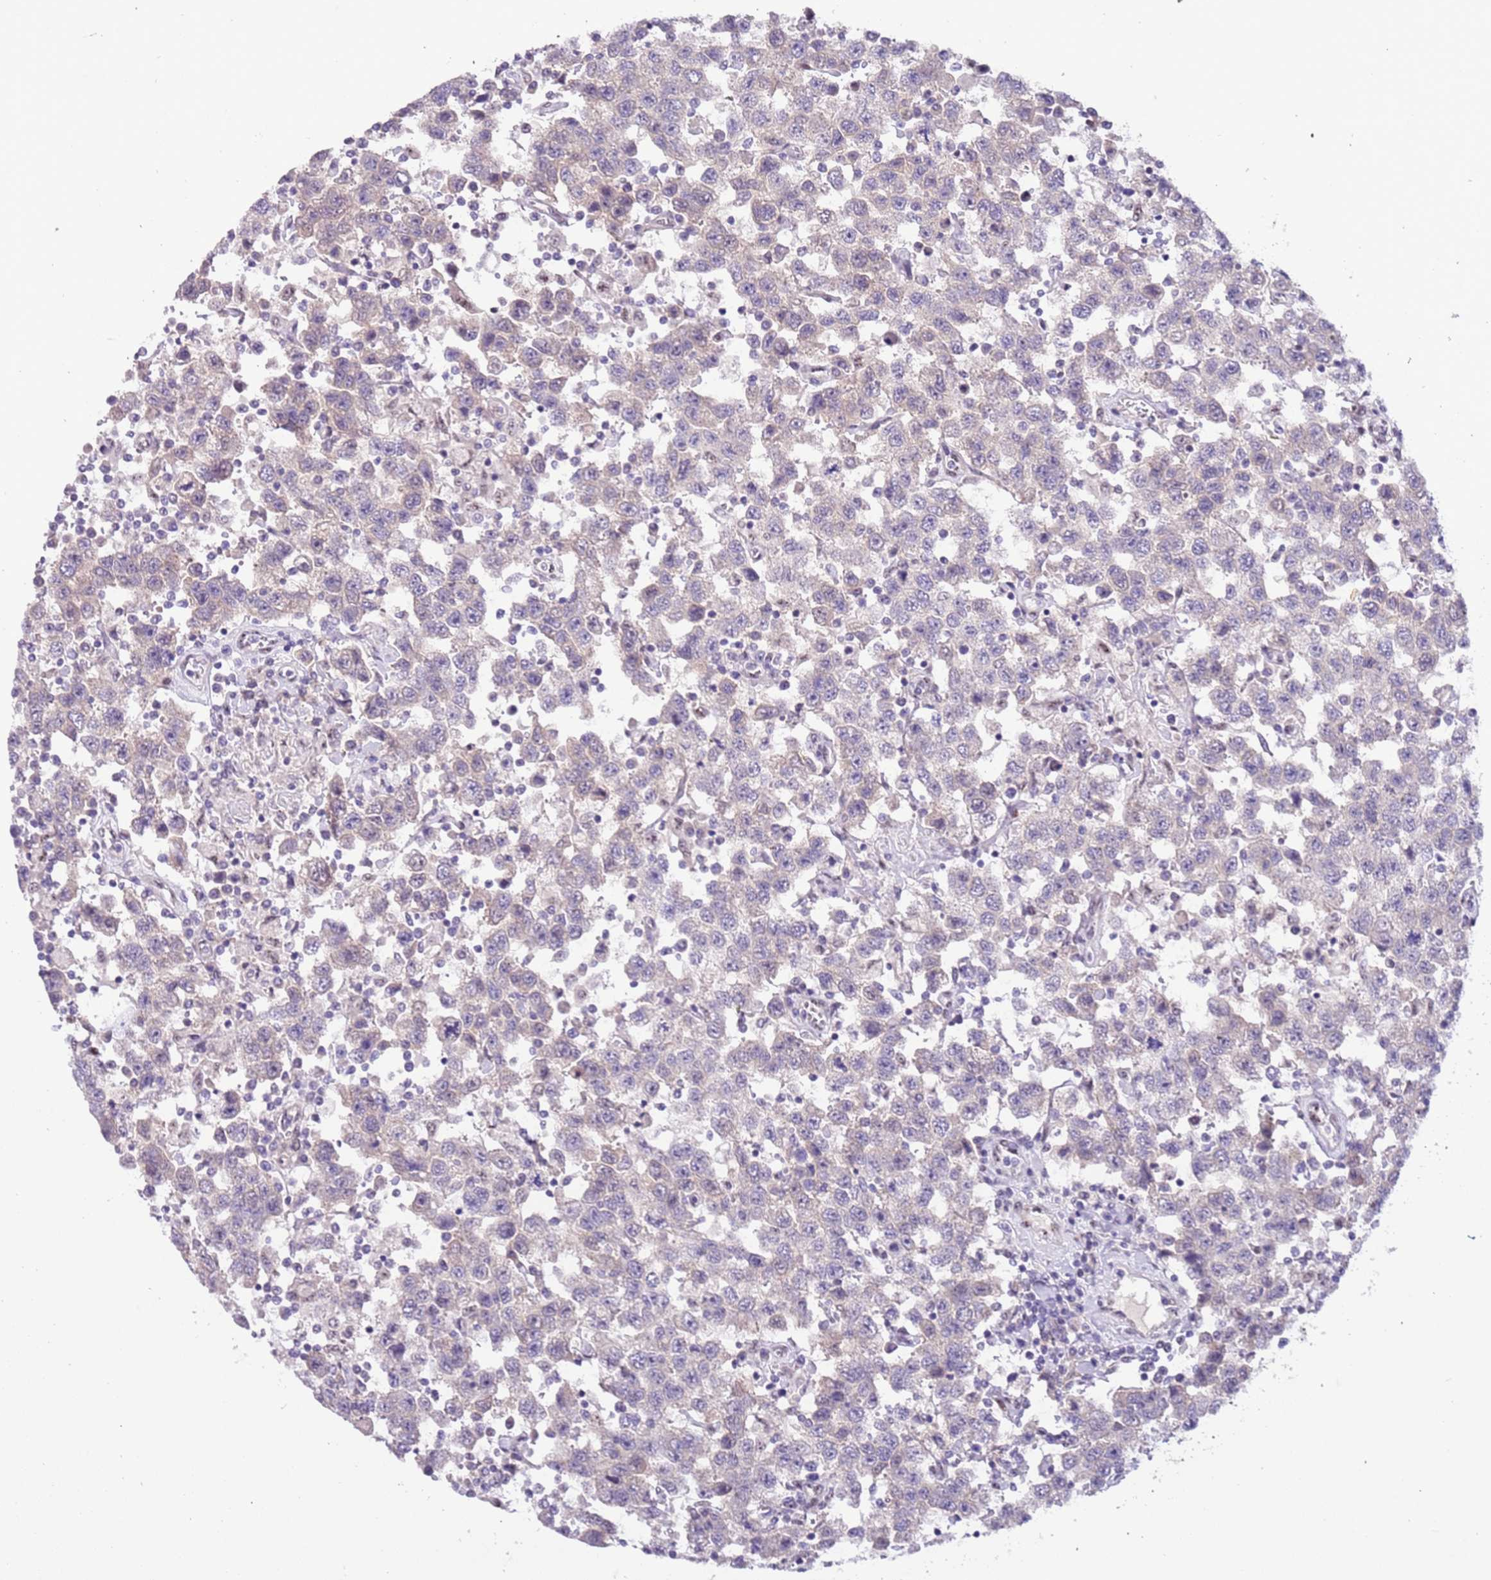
{"staining": {"intensity": "negative", "quantity": "none", "location": "none"}, "tissue": "testis cancer", "cell_type": "Tumor cells", "image_type": "cancer", "snomed": [{"axis": "morphology", "description": "Seminoma, NOS"}, {"axis": "topography", "description": "Testis"}], "caption": "This is a photomicrograph of immunohistochemistry (IHC) staining of testis seminoma, which shows no staining in tumor cells.", "gene": "PLEKHH1", "patient": {"sex": "male", "age": 41}}